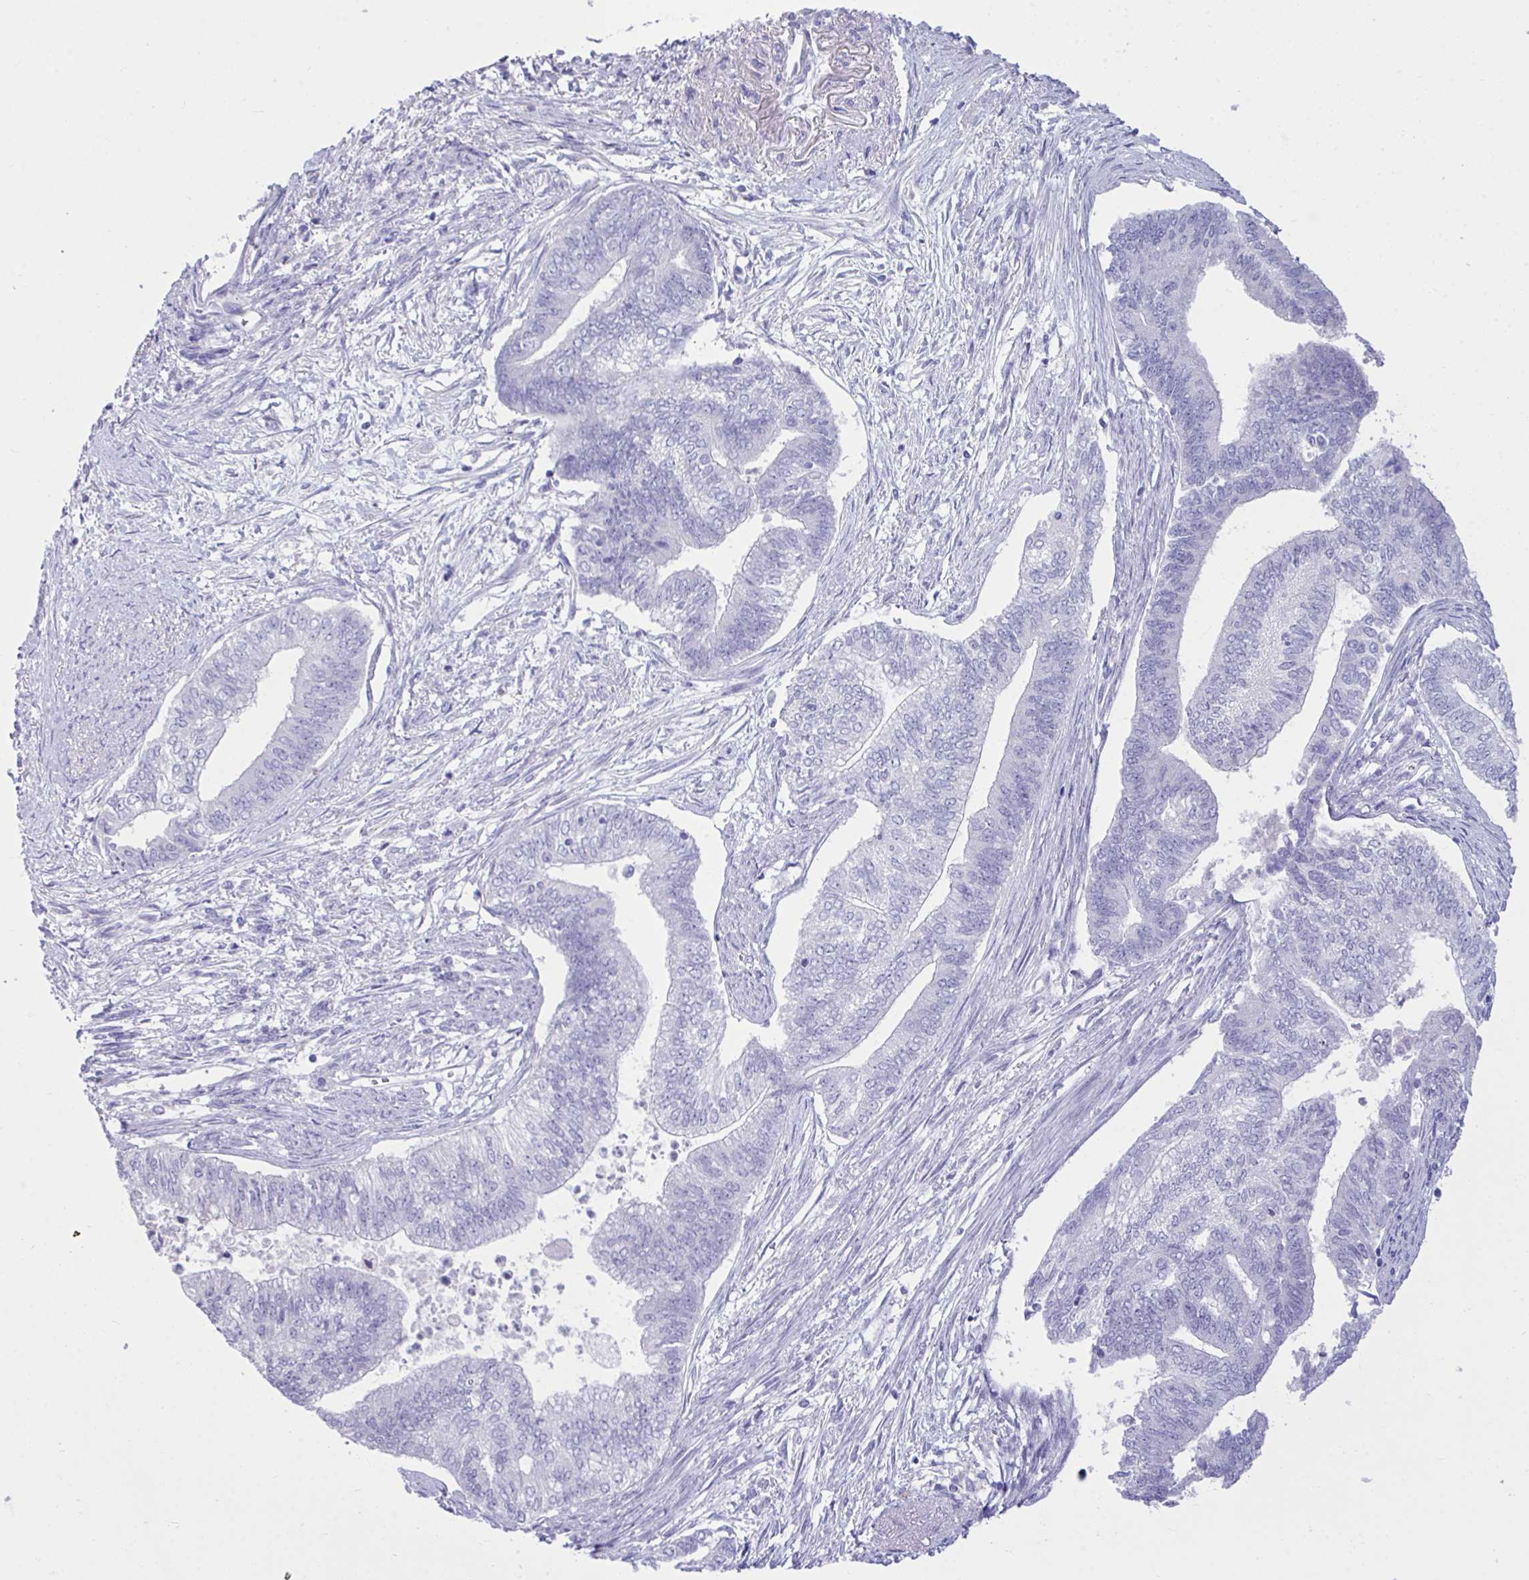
{"staining": {"intensity": "negative", "quantity": "none", "location": "none"}, "tissue": "endometrial cancer", "cell_type": "Tumor cells", "image_type": "cancer", "snomed": [{"axis": "morphology", "description": "Adenocarcinoma, NOS"}, {"axis": "topography", "description": "Endometrium"}], "caption": "IHC photomicrograph of neoplastic tissue: human endometrial cancer stained with DAB (3,3'-diaminobenzidine) reveals no significant protein staining in tumor cells. (DAB (3,3'-diaminobenzidine) IHC visualized using brightfield microscopy, high magnification).", "gene": "PLEKHH1", "patient": {"sex": "female", "age": 65}}